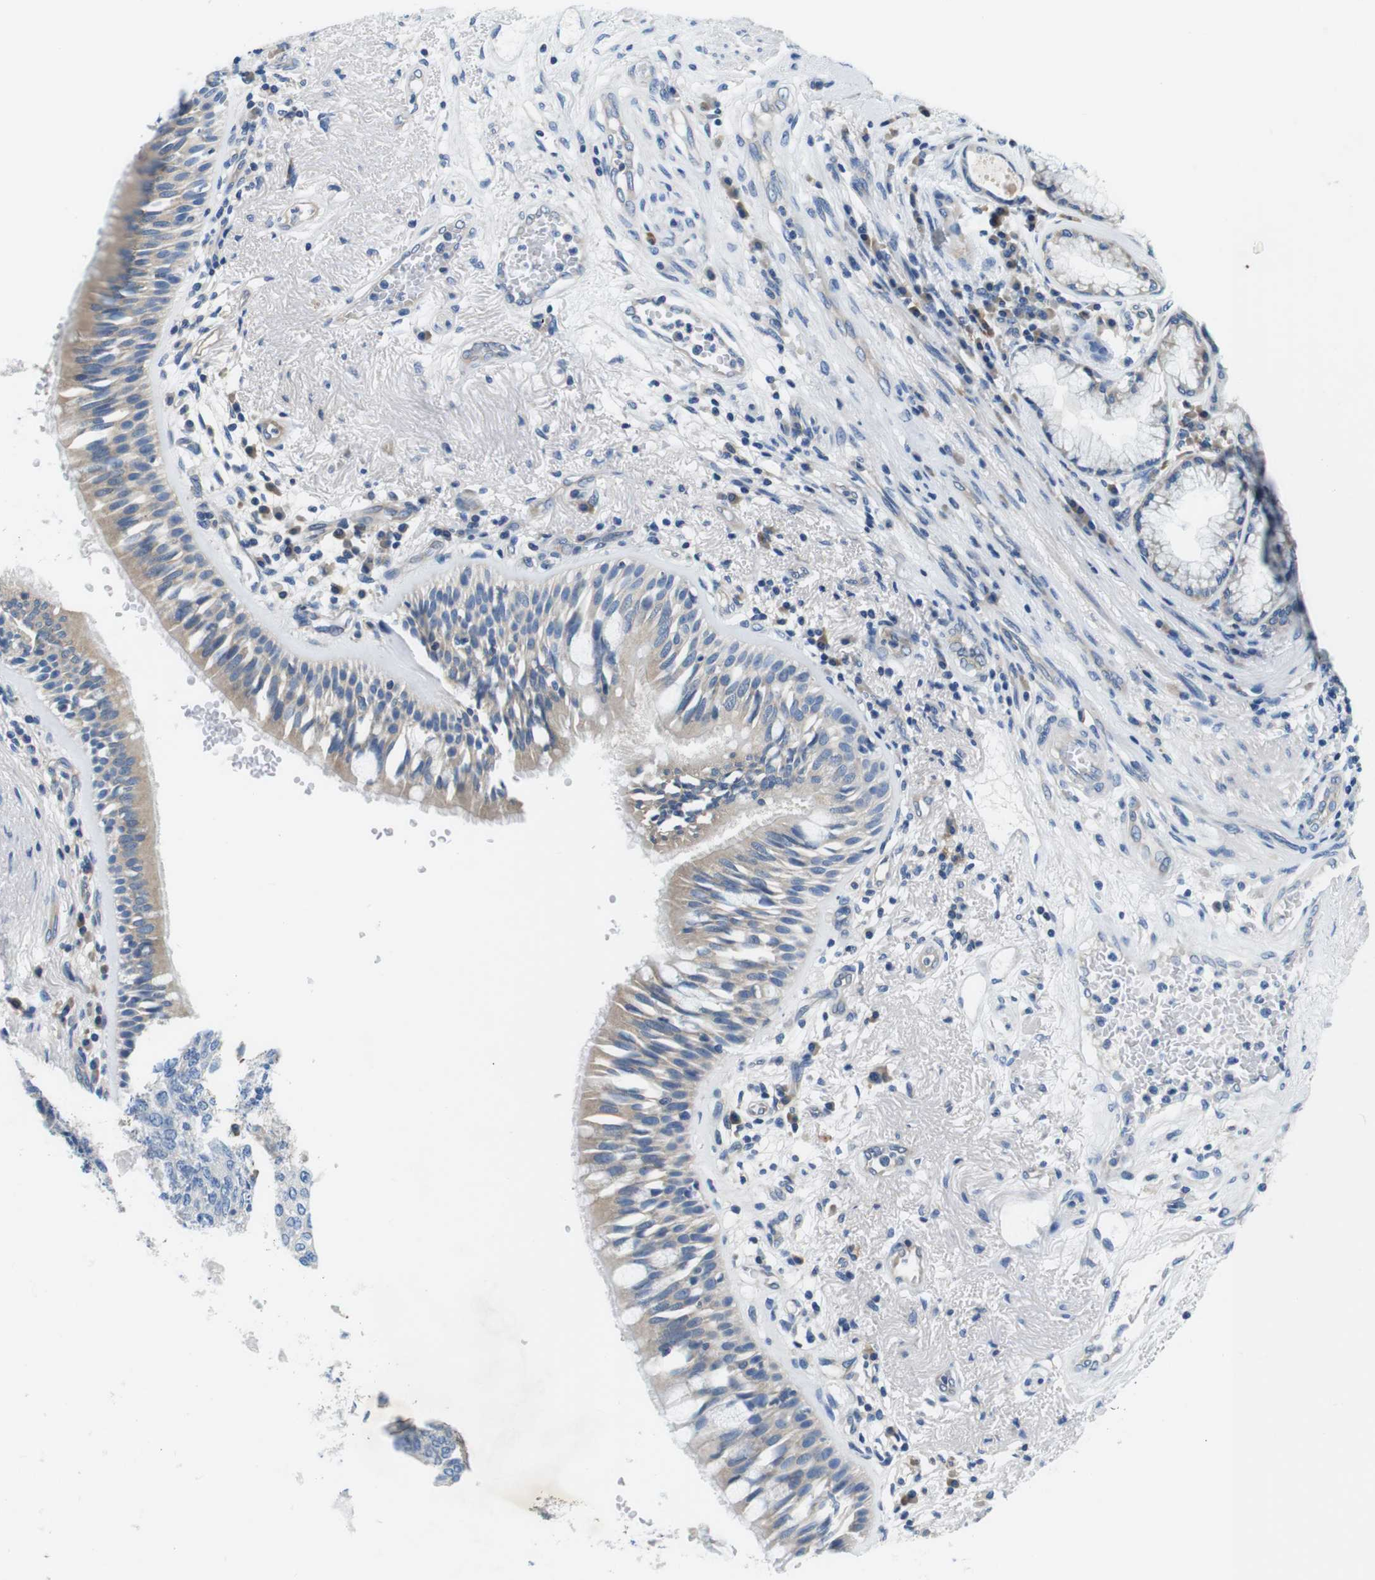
{"staining": {"intensity": "weak", "quantity": "25%-75%", "location": "cytoplasmic/membranous"}, "tissue": "bronchus", "cell_type": "Respiratory epithelial cells", "image_type": "normal", "snomed": [{"axis": "morphology", "description": "Normal tissue, NOS"}, {"axis": "morphology", "description": "Adenocarcinoma, NOS"}, {"axis": "morphology", "description": "Adenocarcinoma, metastatic, NOS"}, {"axis": "topography", "description": "Lymph node"}, {"axis": "topography", "description": "Bronchus"}, {"axis": "topography", "description": "Lung"}], "caption": "A brown stain shows weak cytoplasmic/membranous expression of a protein in respiratory epithelial cells of benign human bronchus. Using DAB (brown) and hematoxylin (blue) stains, captured at high magnification using brightfield microscopy.", "gene": "DENND4C", "patient": {"sex": "female", "age": 54}}